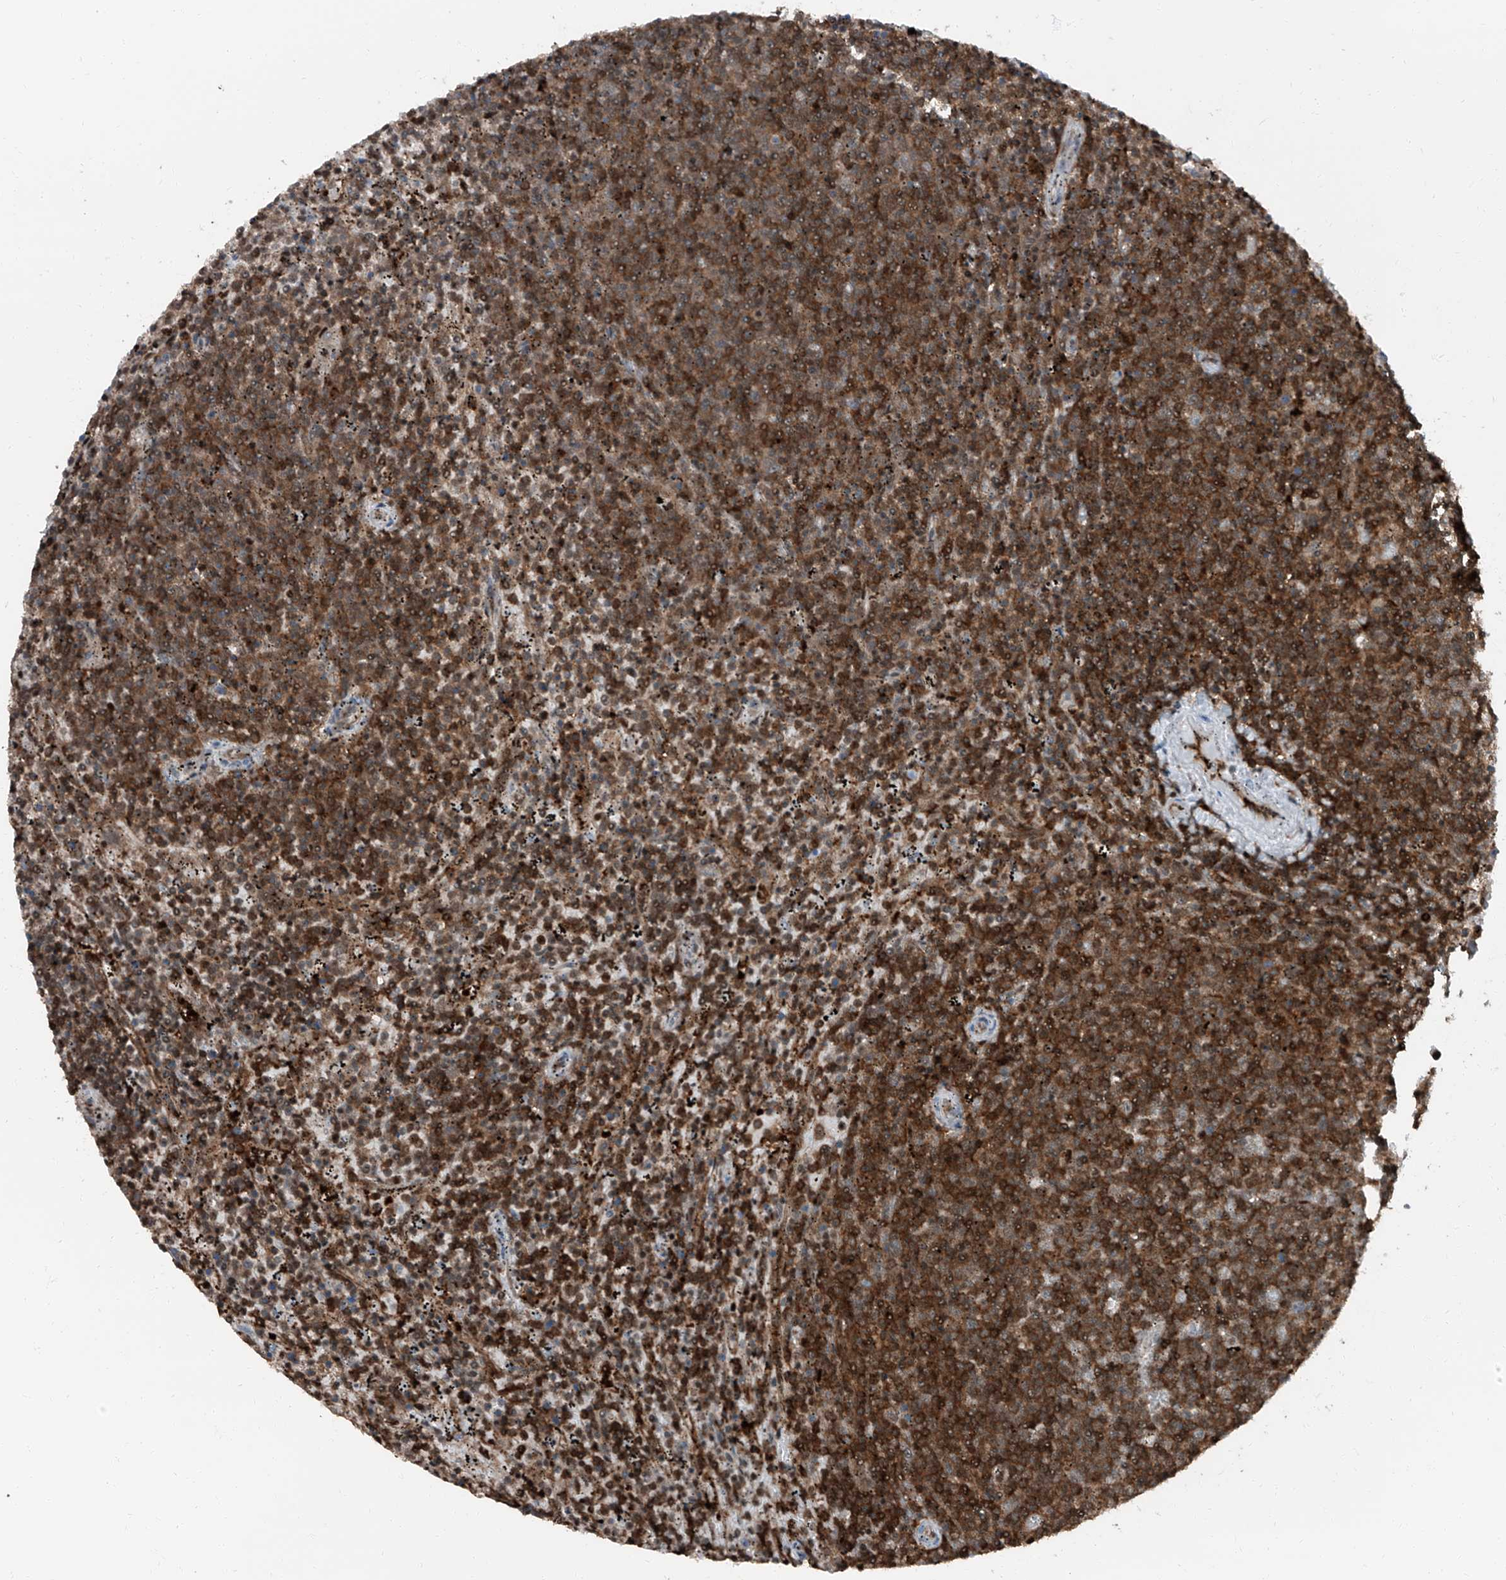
{"staining": {"intensity": "strong", "quantity": ">75%", "location": "cytoplasmic/membranous"}, "tissue": "lymphoma", "cell_type": "Tumor cells", "image_type": "cancer", "snomed": [{"axis": "morphology", "description": "Malignant lymphoma, non-Hodgkin's type, Low grade"}, {"axis": "topography", "description": "Spleen"}], "caption": "Human lymphoma stained with a protein marker shows strong staining in tumor cells.", "gene": "PSMB10", "patient": {"sex": "female", "age": 50}}